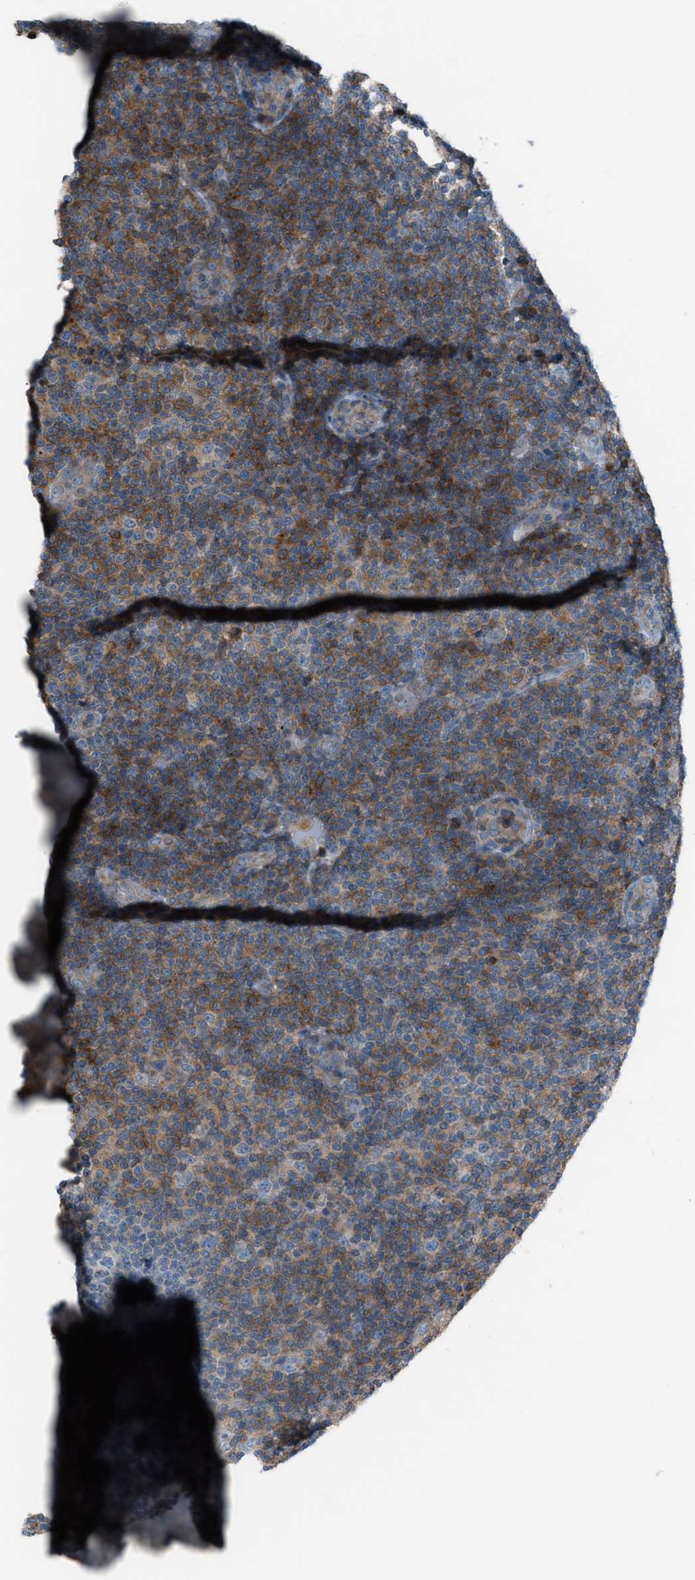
{"staining": {"intensity": "moderate", "quantity": "25%-75%", "location": "cytoplasmic/membranous"}, "tissue": "lymphoma", "cell_type": "Tumor cells", "image_type": "cancer", "snomed": [{"axis": "morphology", "description": "Malignant lymphoma, non-Hodgkin's type, Low grade"}, {"axis": "topography", "description": "Lymph node"}], "caption": "Low-grade malignant lymphoma, non-Hodgkin's type stained for a protein (brown) displays moderate cytoplasmic/membranous positive expression in approximately 25%-75% of tumor cells.", "gene": "DYRK1A", "patient": {"sex": "male", "age": 83}}